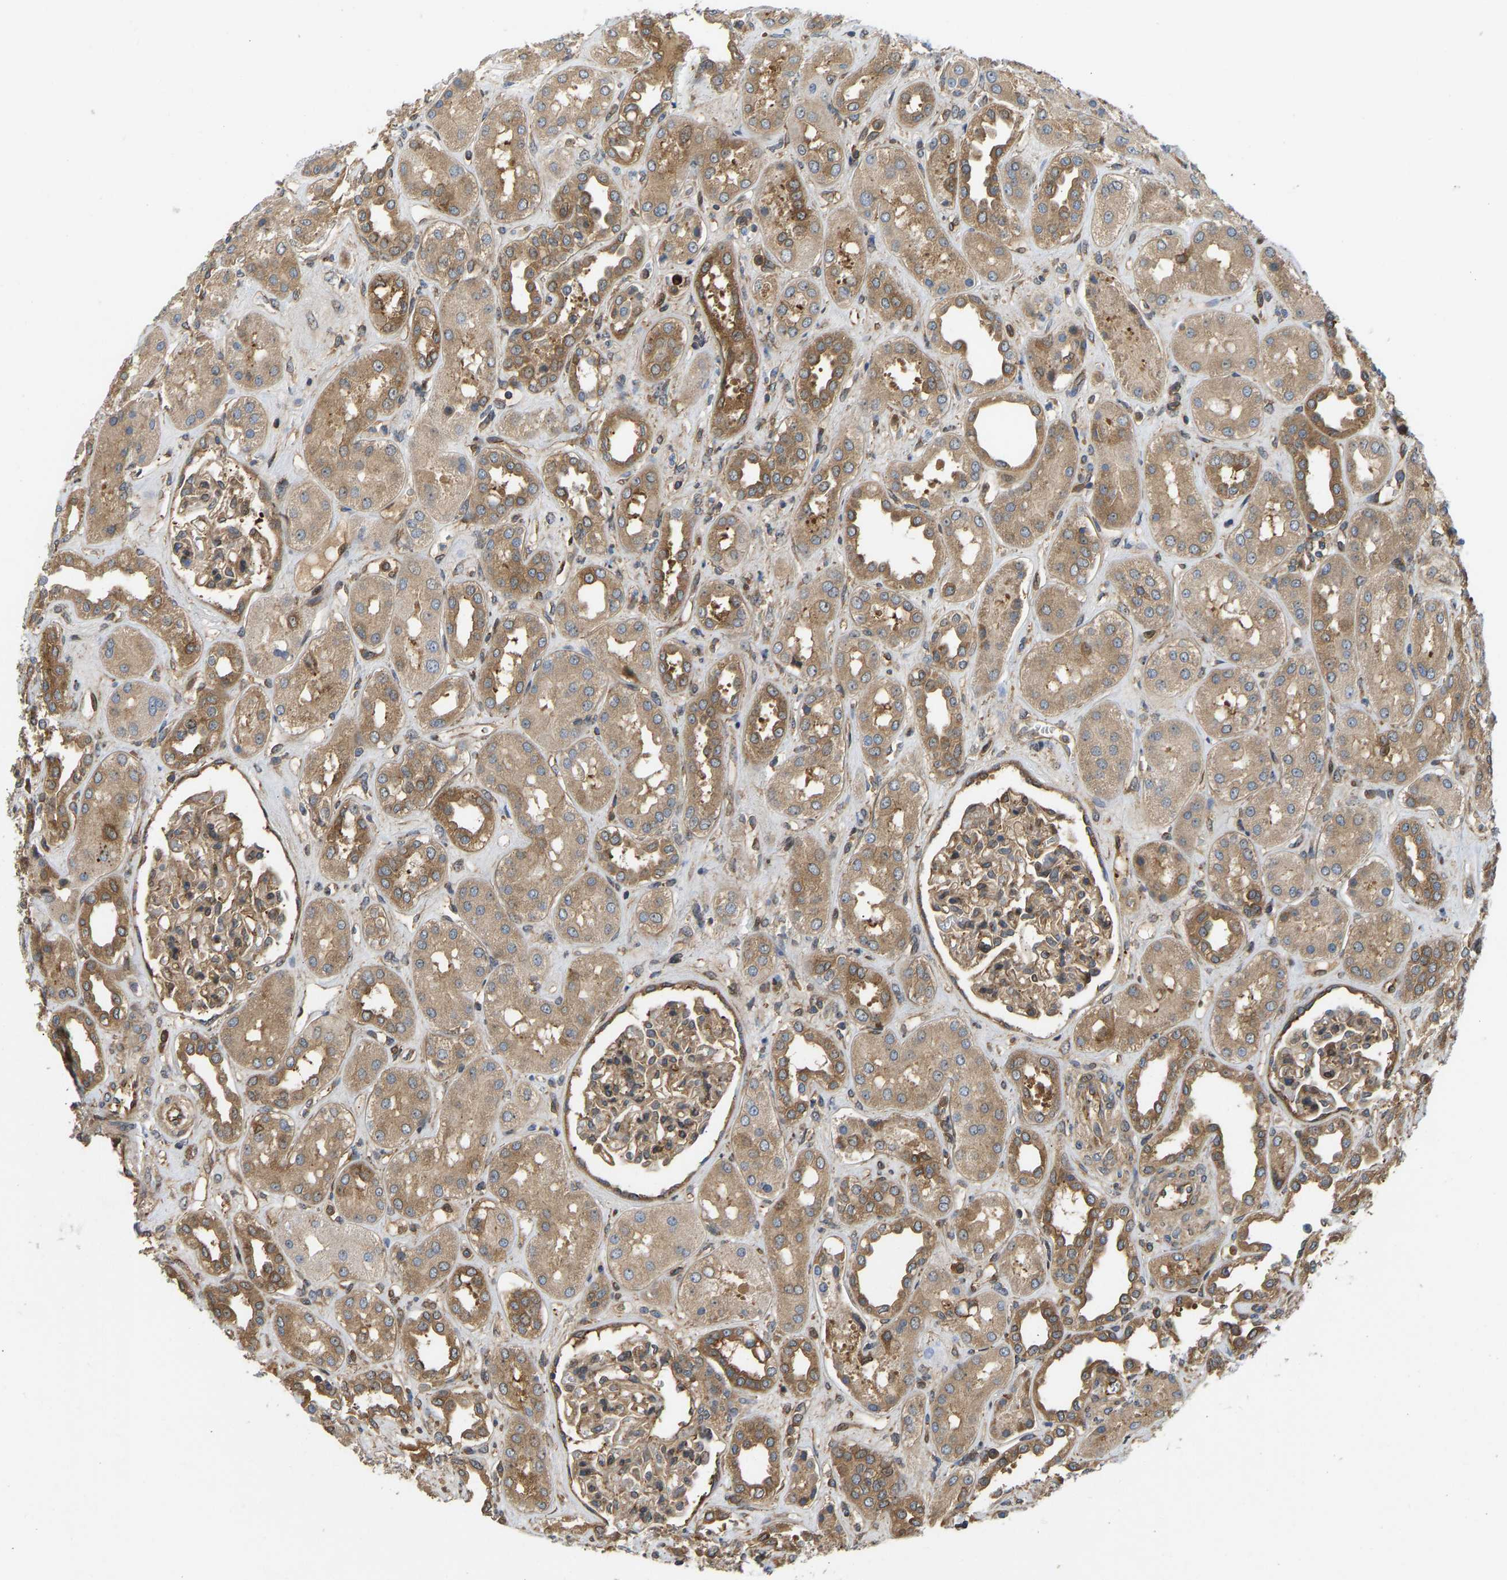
{"staining": {"intensity": "moderate", "quantity": ">75%", "location": "cytoplasmic/membranous"}, "tissue": "kidney", "cell_type": "Cells in glomeruli", "image_type": "normal", "snomed": [{"axis": "morphology", "description": "Normal tissue, NOS"}, {"axis": "topography", "description": "Kidney"}], "caption": "Immunohistochemical staining of unremarkable human kidney displays medium levels of moderate cytoplasmic/membranous expression in approximately >75% of cells in glomeruli. (IHC, brightfield microscopy, high magnification).", "gene": "RASGRF2", "patient": {"sex": "male", "age": 59}}